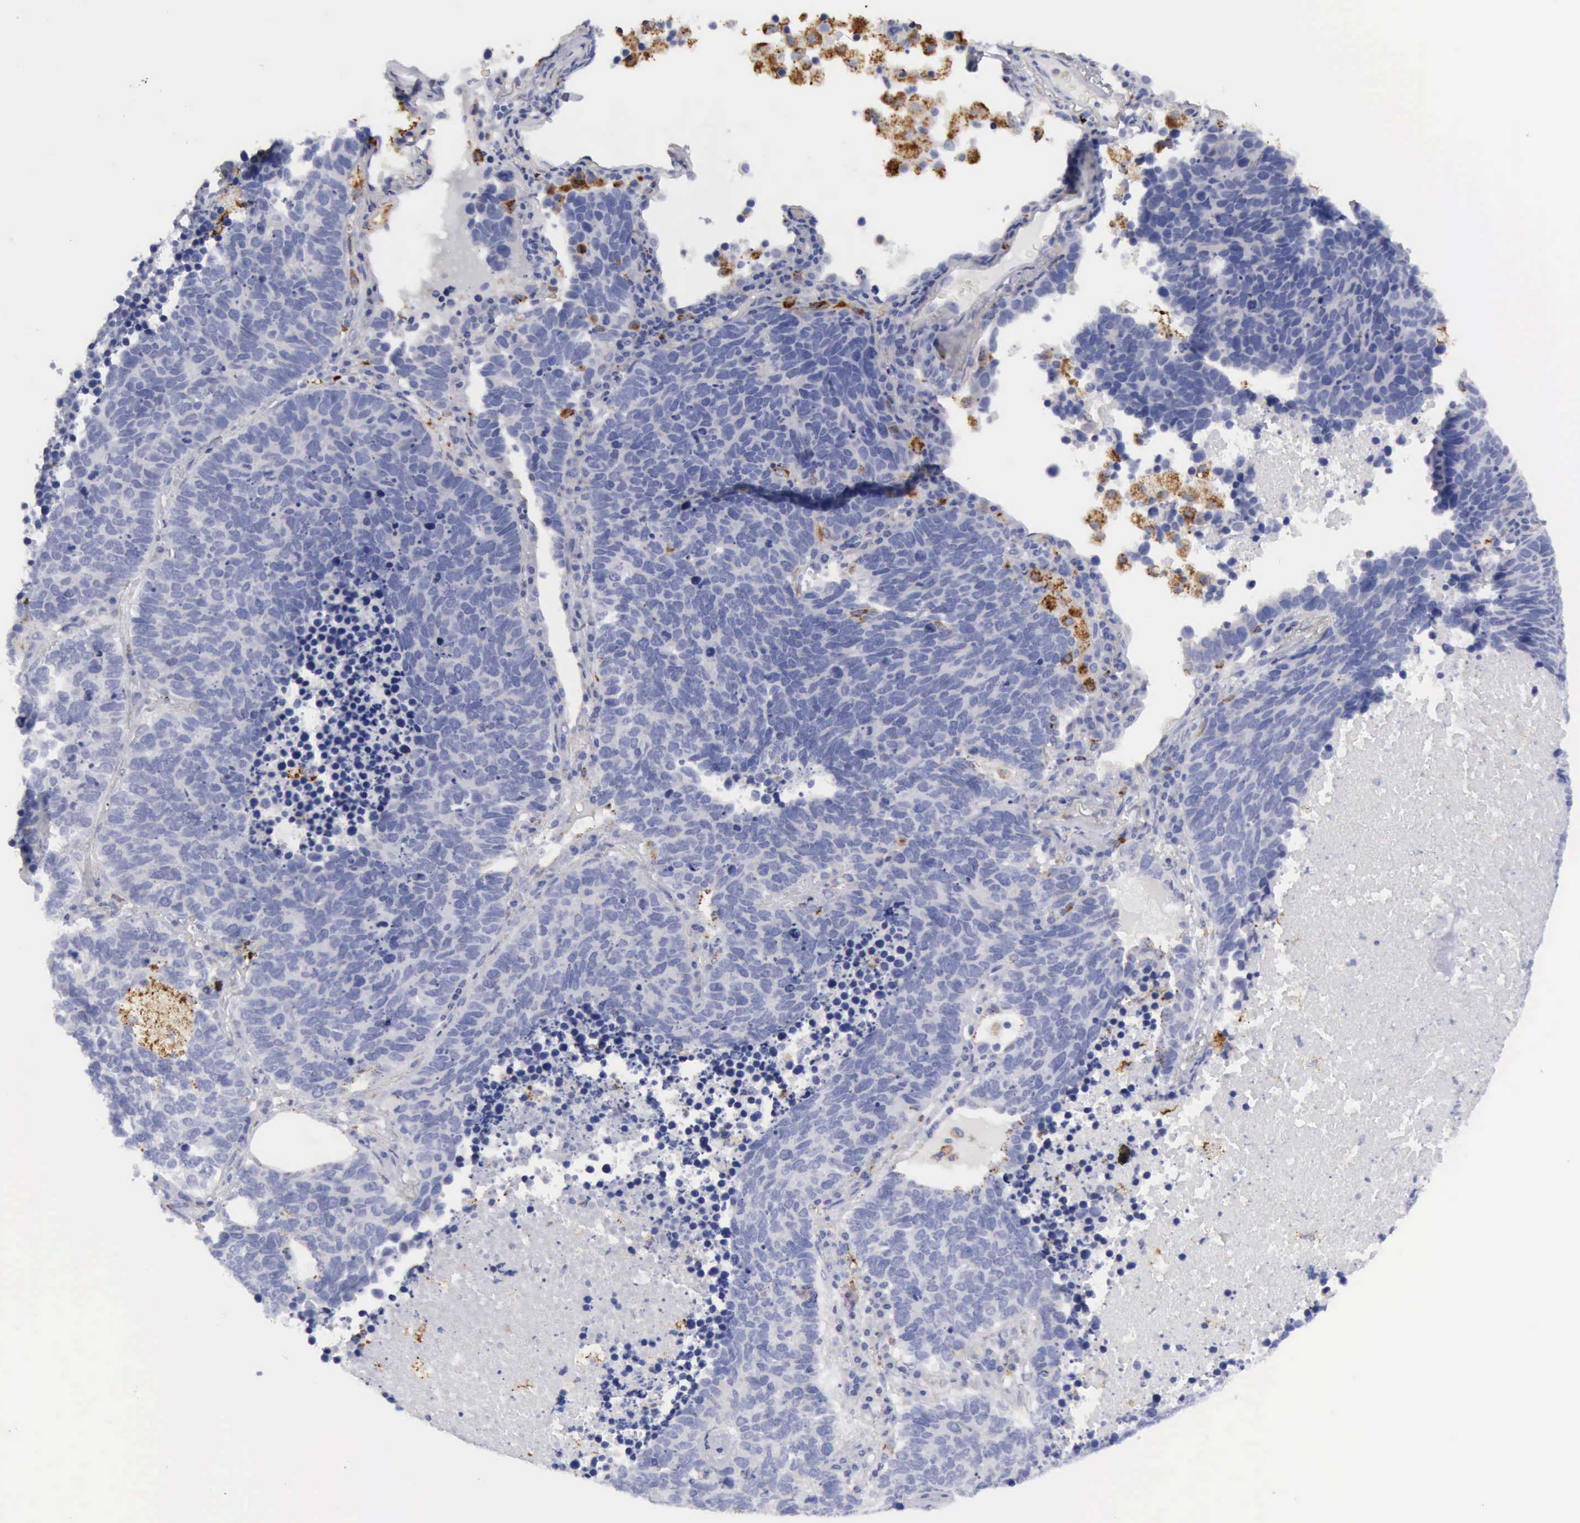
{"staining": {"intensity": "negative", "quantity": "none", "location": "none"}, "tissue": "lung cancer", "cell_type": "Tumor cells", "image_type": "cancer", "snomed": [{"axis": "morphology", "description": "Neoplasm, malignant, NOS"}, {"axis": "topography", "description": "Lung"}], "caption": "Tumor cells show no significant protein positivity in malignant neoplasm (lung). (Brightfield microscopy of DAB immunohistochemistry (IHC) at high magnification).", "gene": "CTSS", "patient": {"sex": "female", "age": 75}}